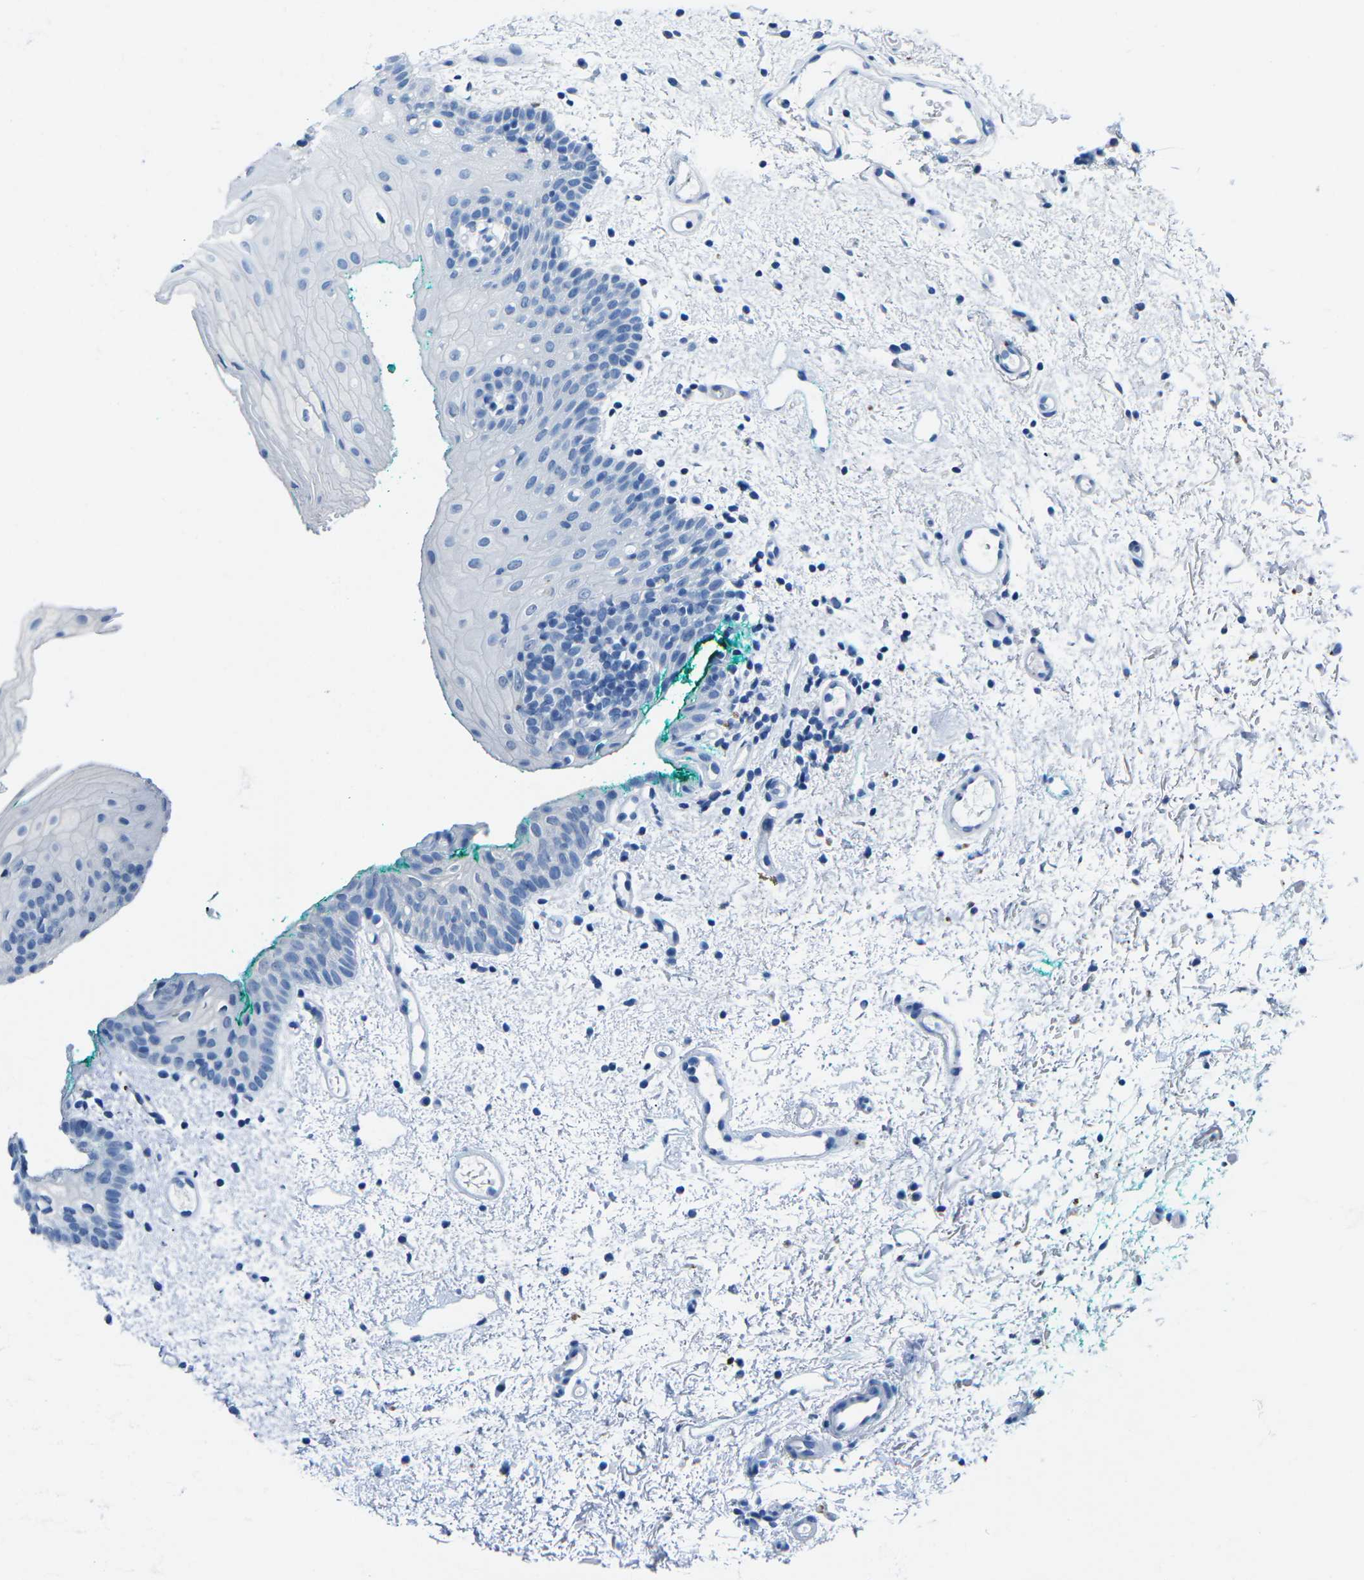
{"staining": {"intensity": "negative", "quantity": "none", "location": "none"}, "tissue": "oral mucosa", "cell_type": "Squamous epithelial cells", "image_type": "normal", "snomed": [{"axis": "morphology", "description": "Normal tissue, NOS"}, {"axis": "morphology", "description": "Squamous cell carcinoma, NOS"}, {"axis": "topography", "description": "Oral tissue"}, {"axis": "topography", "description": "Salivary gland"}, {"axis": "topography", "description": "Head-Neck"}], "caption": "The IHC photomicrograph has no significant expression in squamous epithelial cells of oral mucosa.", "gene": "MYH8", "patient": {"sex": "female", "age": 62}}